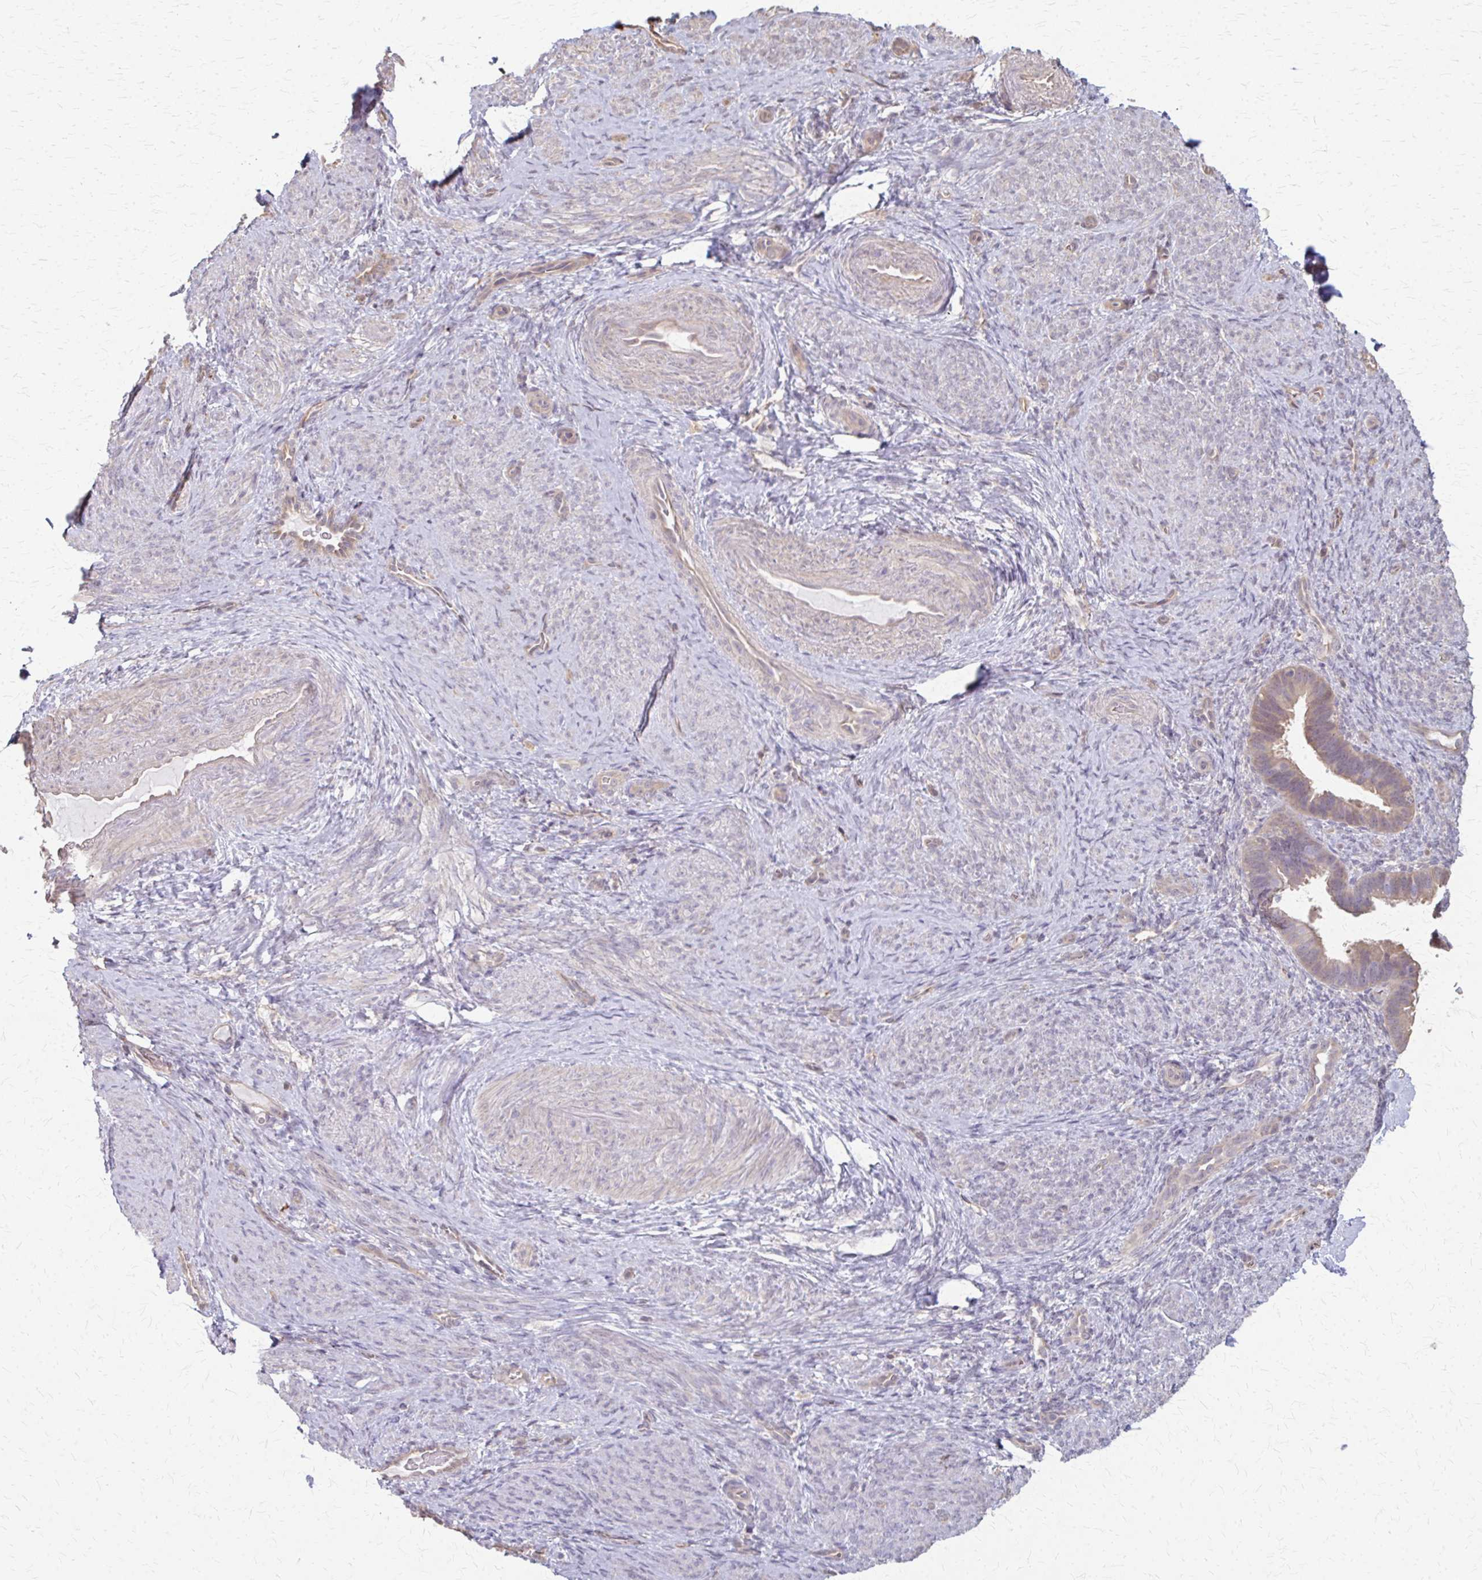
{"staining": {"intensity": "negative", "quantity": "none", "location": "none"}, "tissue": "endometrium", "cell_type": "Cells in endometrial stroma", "image_type": "normal", "snomed": [{"axis": "morphology", "description": "Normal tissue, NOS"}, {"axis": "topography", "description": "Endometrium"}], "caption": "IHC histopathology image of normal endometrium: endometrium stained with DAB shows no significant protein positivity in cells in endometrial stroma.", "gene": "RABGAP1L", "patient": {"sex": "female", "age": 34}}